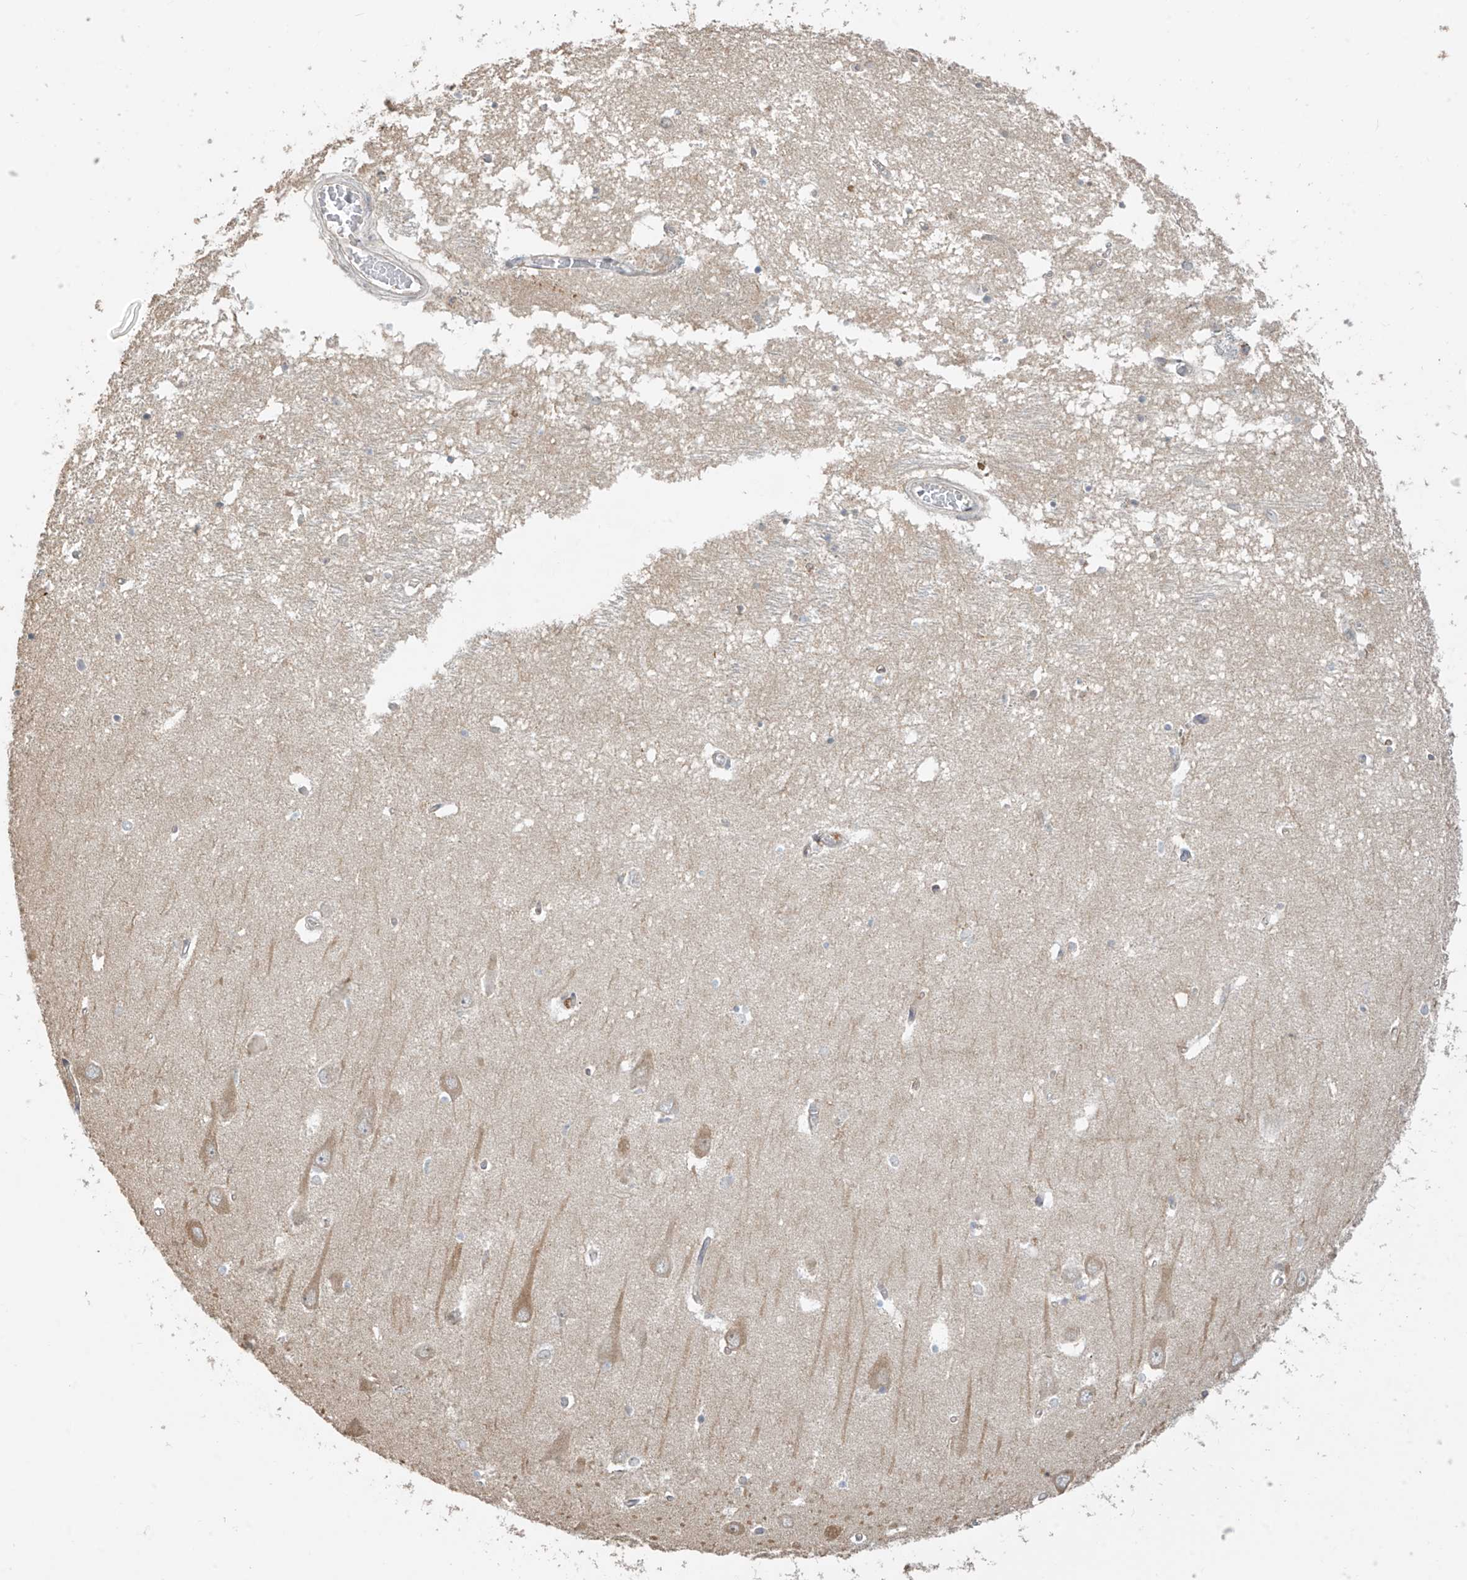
{"staining": {"intensity": "weak", "quantity": "25%-75%", "location": "cytoplasmic/membranous"}, "tissue": "hippocampus", "cell_type": "Glial cells", "image_type": "normal", "snomed": [{"axis": "morphology", "description": "Normal tissue, NOS"}, {"axis": "topography", "description": "Hippocampus"}], "caption": "Immunohistochemical staining of normal human hippocampus reveals 25%-75% levels of weak cytoplasmic/membranous protein expression in about 25%-75% of glial cells.", "gene": "ABTB1", "patient": {"sex": "male", "age": 70}}